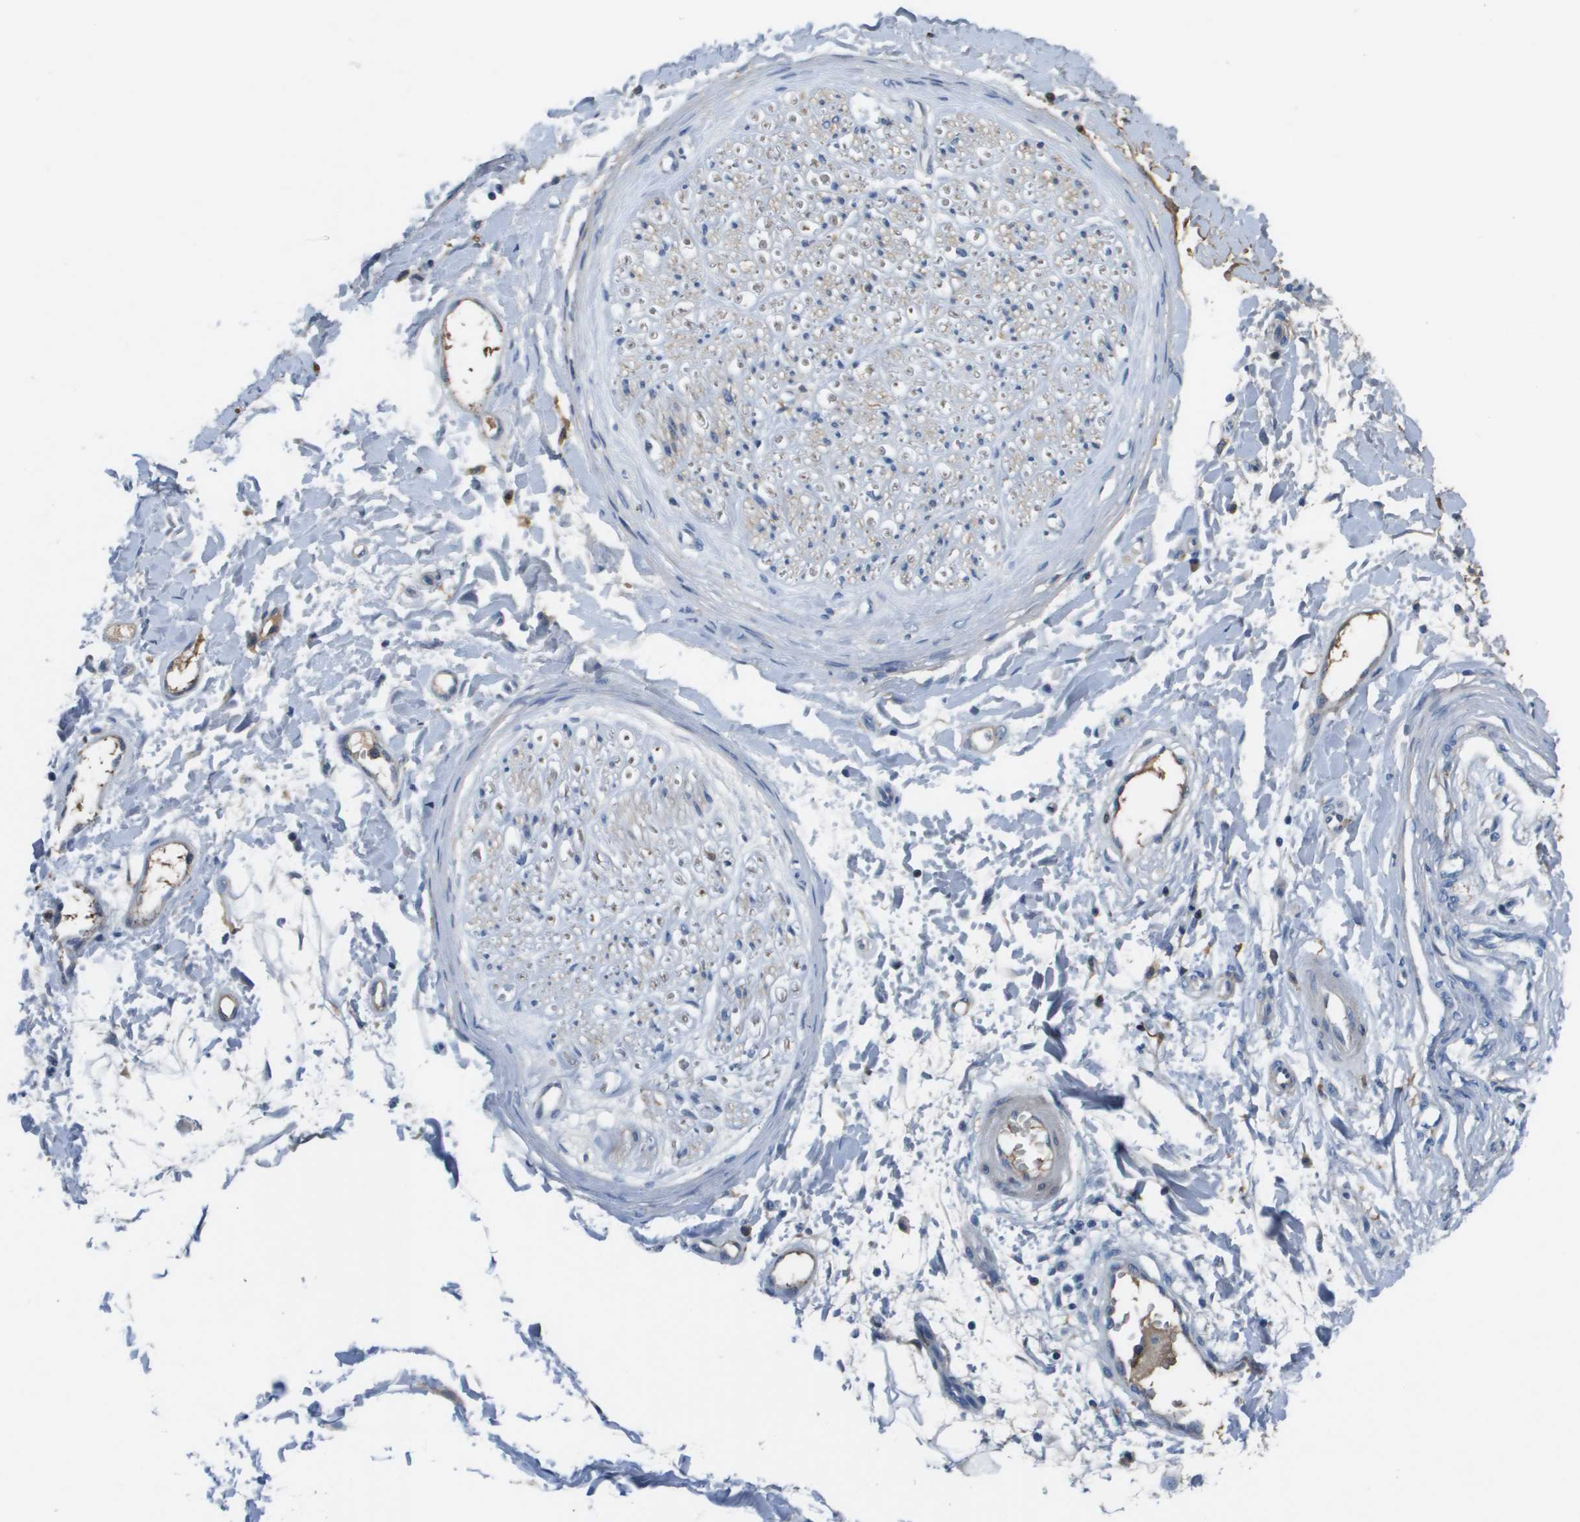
{"staining": {"intensity": "negative", "quantity": "none", "location": "none"}, "tissue": "adipose tissue", "cell_type": "Adipocytes", "image_type": "normal", "snomed": [{"axis": "morphology", "description": "Normal tissue, NOS"}, {"axis": "morphology", "description": "Squamous cell carcinoma, NOS"}, {"axis": "topography", "description": "Skin"}, {"axis": "topography", "description": "Peripheral nerve tissue"}], "caption": "IHC of normal human adipose tissue shows no staining in adipocytes.", "gene": "NCS1", "patient": {"sex": "male", "age": 83}}